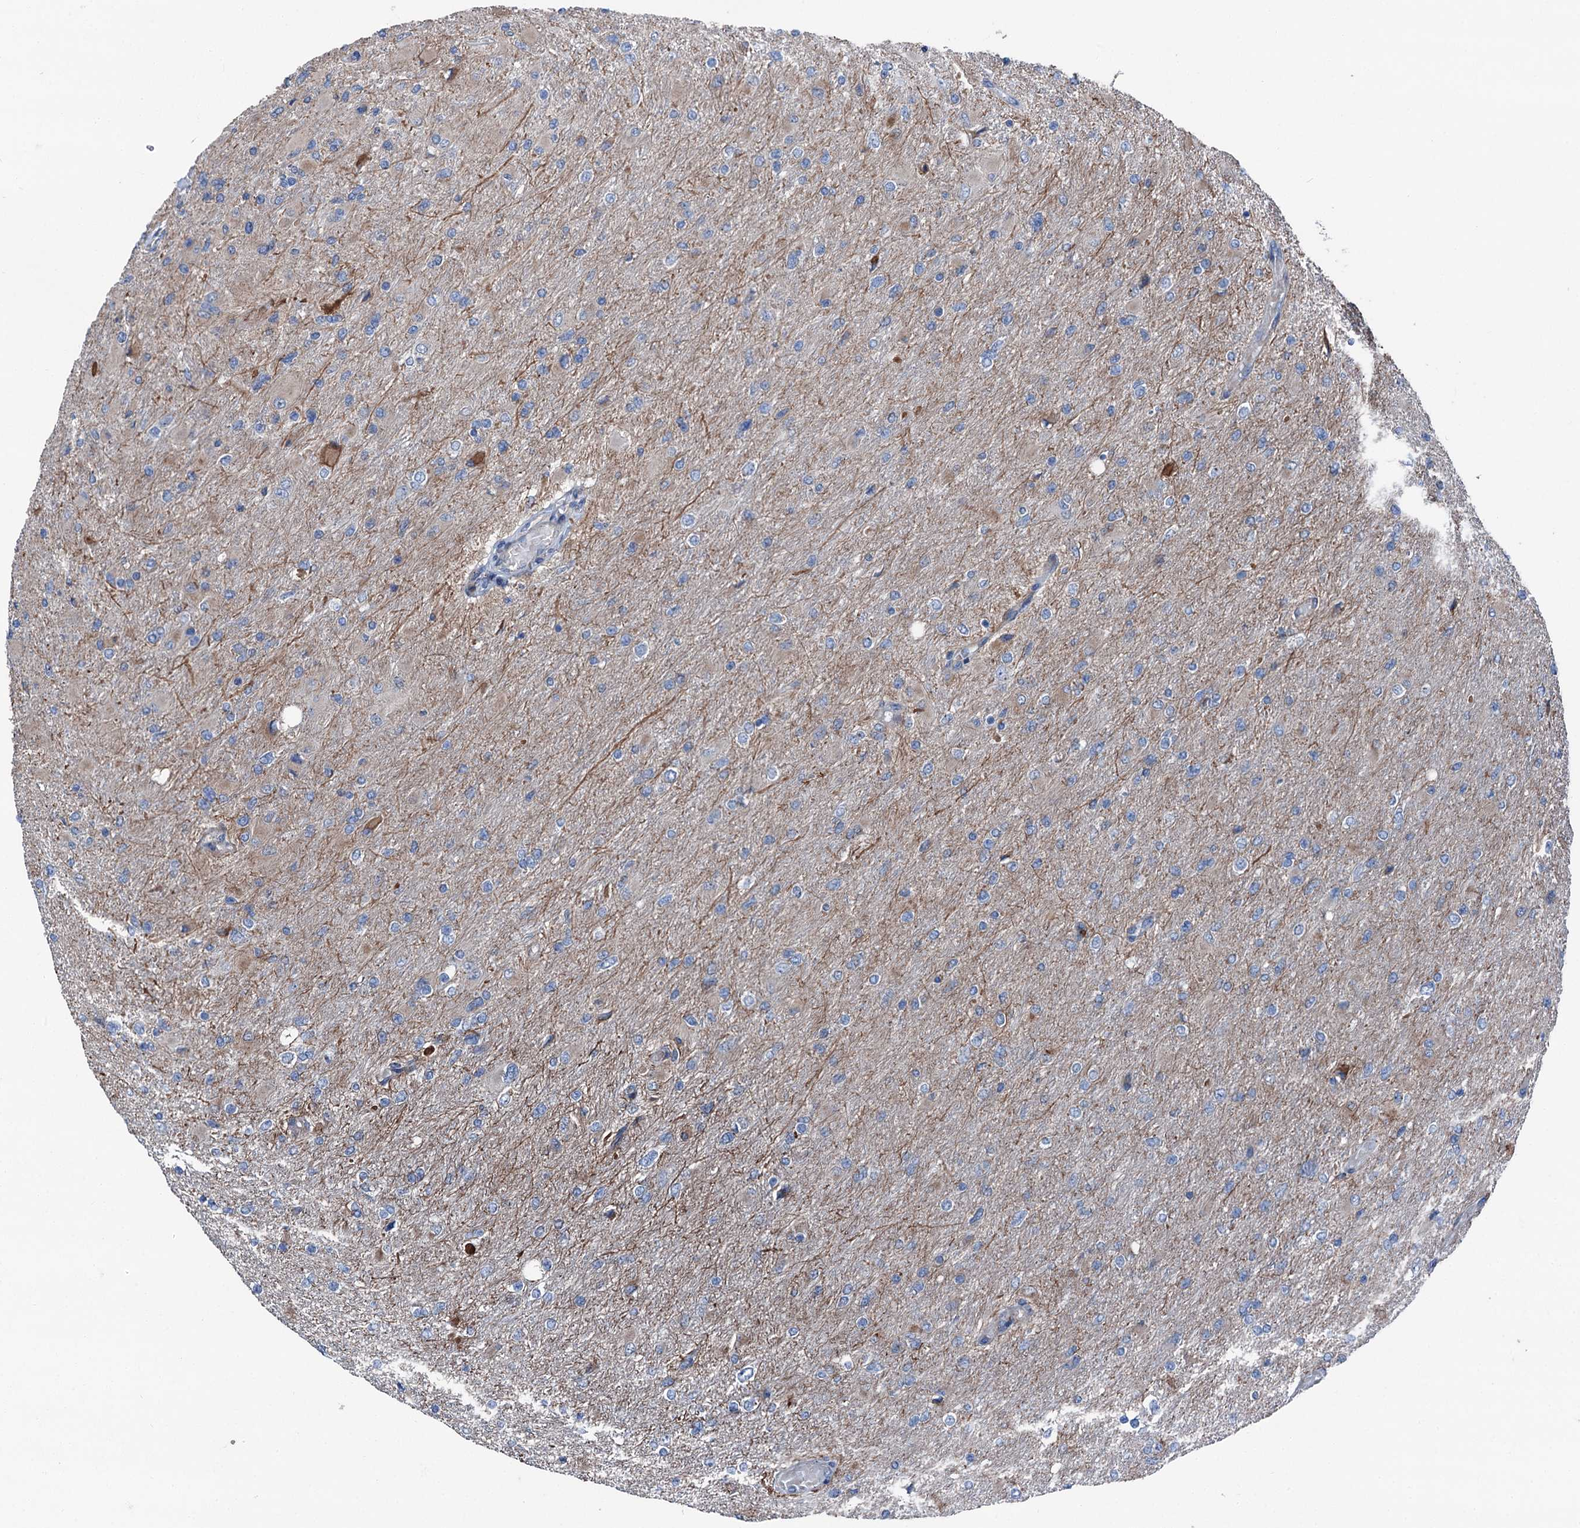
{"staining": {"intensity": "negative", "quantity": "none", "location": "none"}, "tissue": "glioma", "cell_type": "Tumor cells", "image_type": "cancer", "snomed": [{"axis": "morphology", "description": "Glioma, malignant, High grade"}, {"axis": "topography", "description": "Cerebral cortex"}], "caption": "Protein analysis of malignant glioma (high-grade) demonstrates no significant expression in tumor cells. (DAB (3,3'-diaminobenzidine) immunohistochemistry (IHC) visualized using brightfield microscopy, high magnification).", "gene": "RUFY1", "patient": {"sex": "female", "age": 36}}